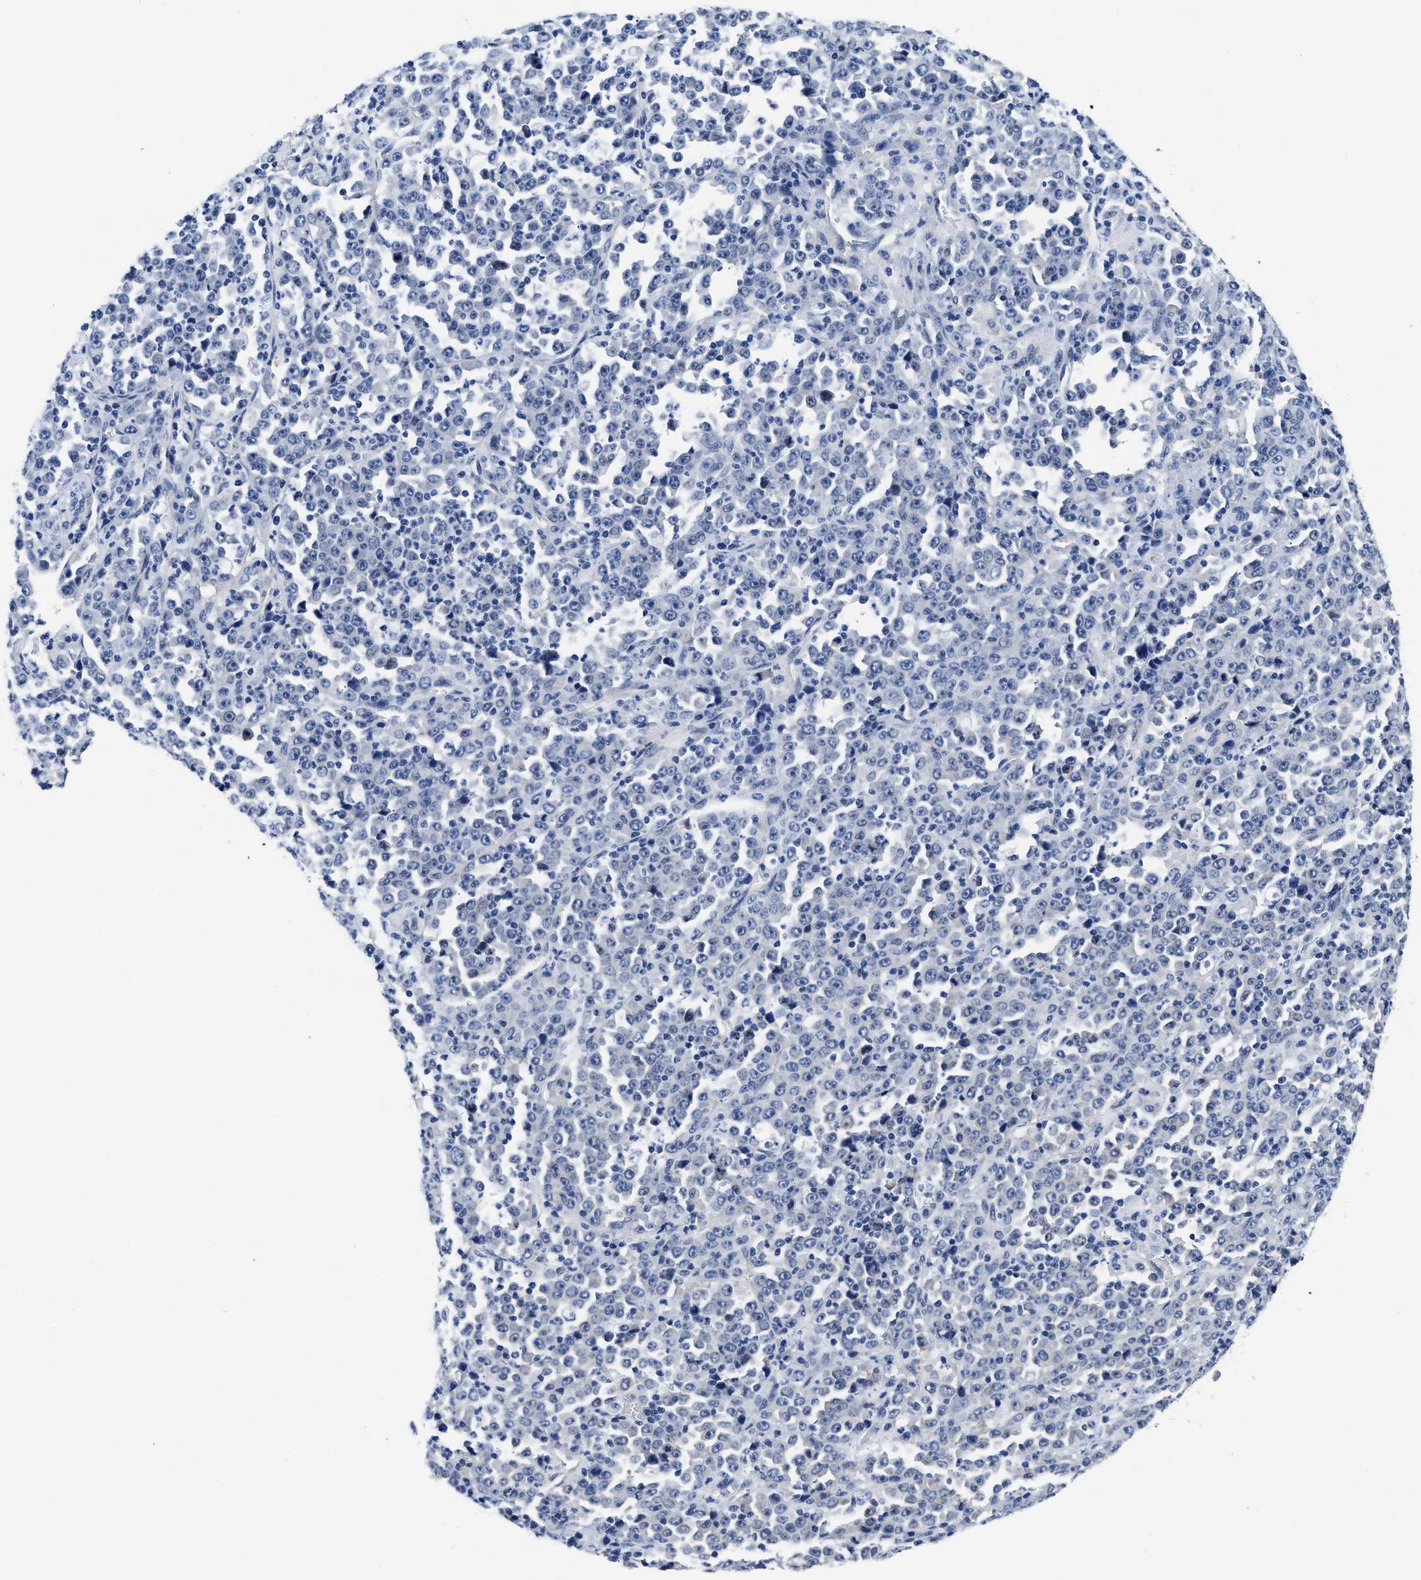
{"staining": {"intensity": "negative", "quantity": "none", "location": "none"}, "tissue": "stomach cancer", "cell_type": "Tumor cells", "image_type": "cancer", "snomed": [{"axis": "morphology", "description": "Normal tissue, NOS"}, {"axis": "morphology", "description": "Adenocarcinoma, NOS"}, {"axis": "topography", "description": "Stomach, upper"}, {"axis": "topography", "description": "Stomach"}], "caption": "Human stomach adenocarcinoma stained for a protein using IHC exhibits no positivity in tumor cells.", "gene": "TRIM29", "patient": {"sex": "male", "age": 59}}